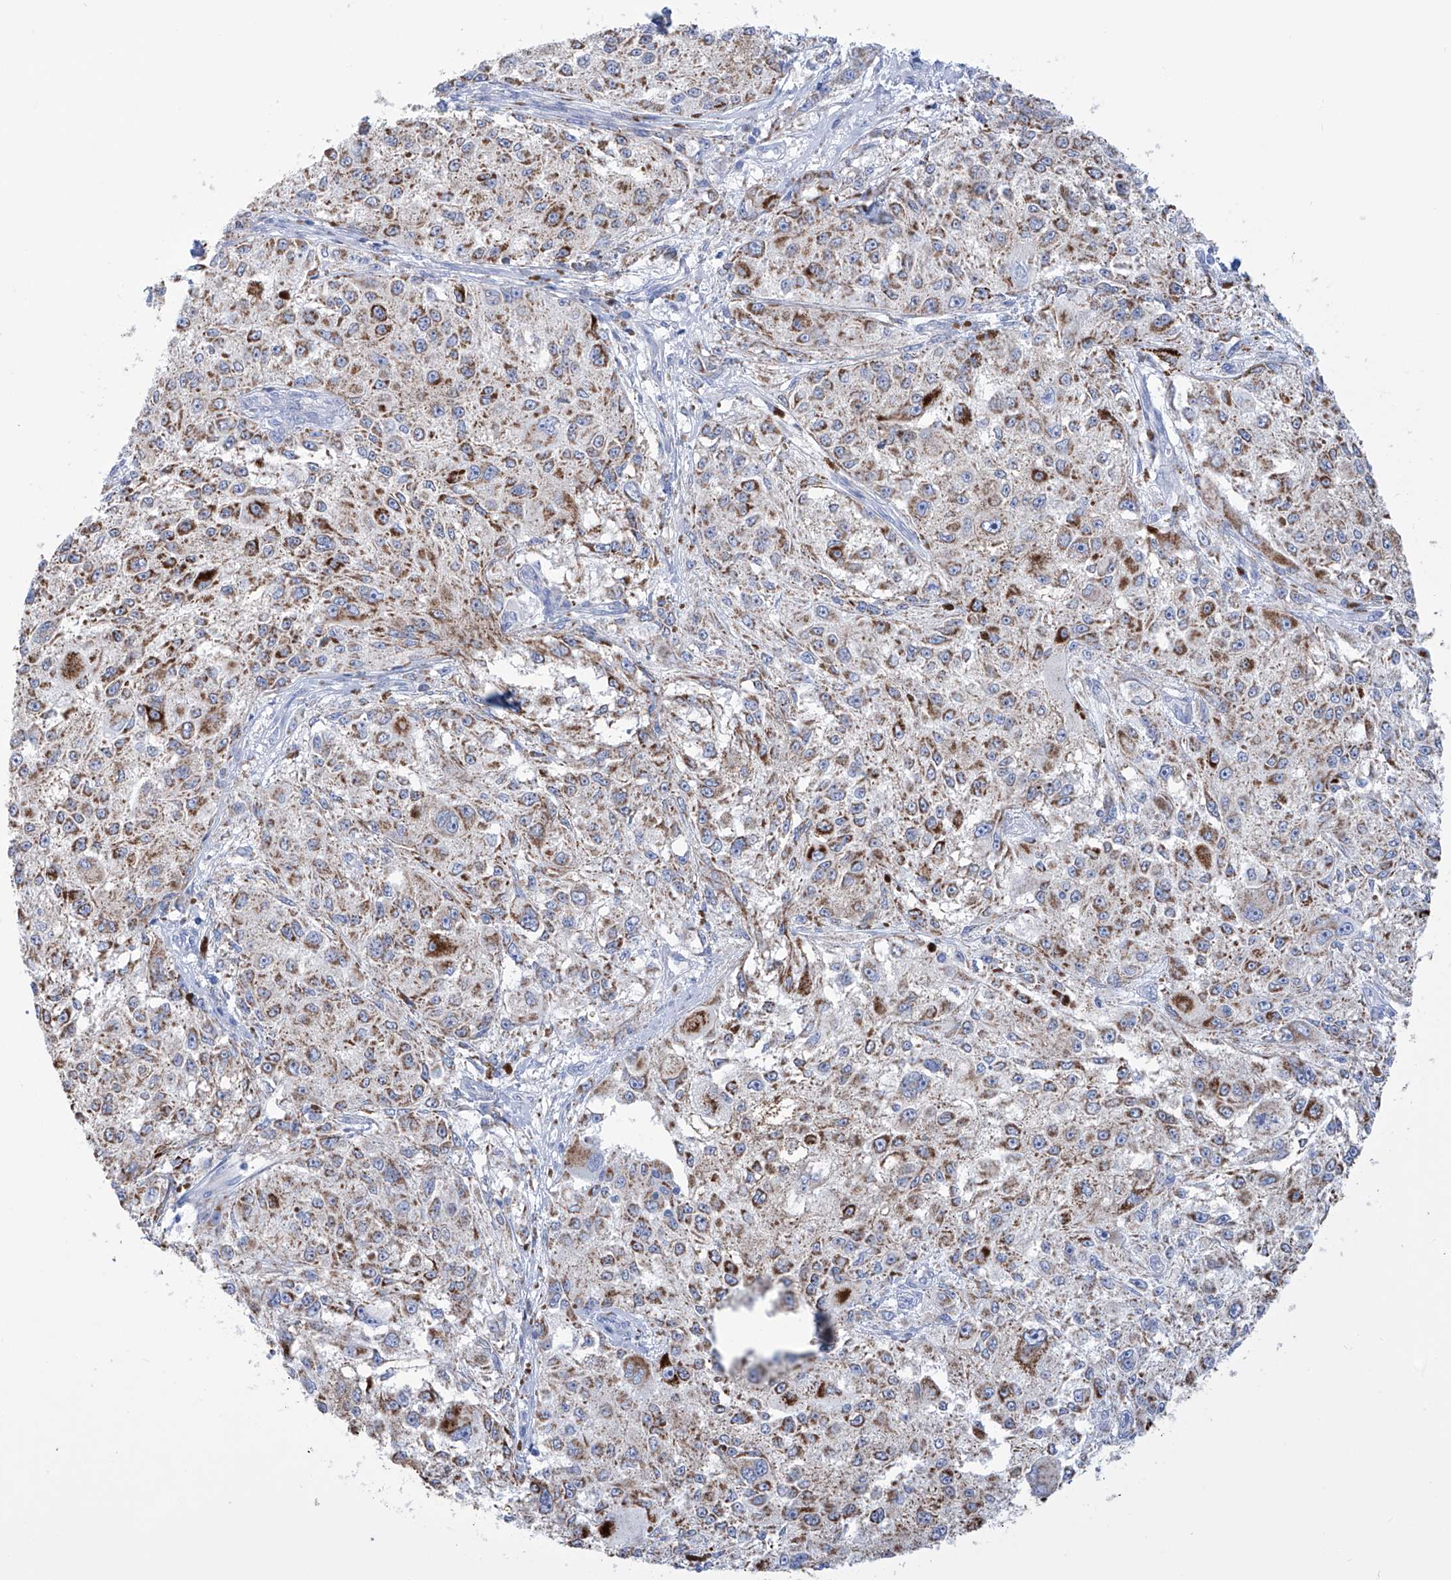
{"staining": {"intensity": "negative", "quantity": "none", "location": "none"}, "tissue": "melanoma", "cell_type": "Tumor cells", "image_type": "cancer", "snomed": [{"axis": "morphology", "description": "Necrosis, NOS"}, {"axis": "morphology", "description": "Malignant melanoma, NOS"}, {"axis": "topography", "description": "Skin"}], "caption": "Micrograph shows no protein staining in tumor cells of malignant melanoma tissue.", "gene": "ALDH6A1", "patient": {"sex": "female", "age": 87}}